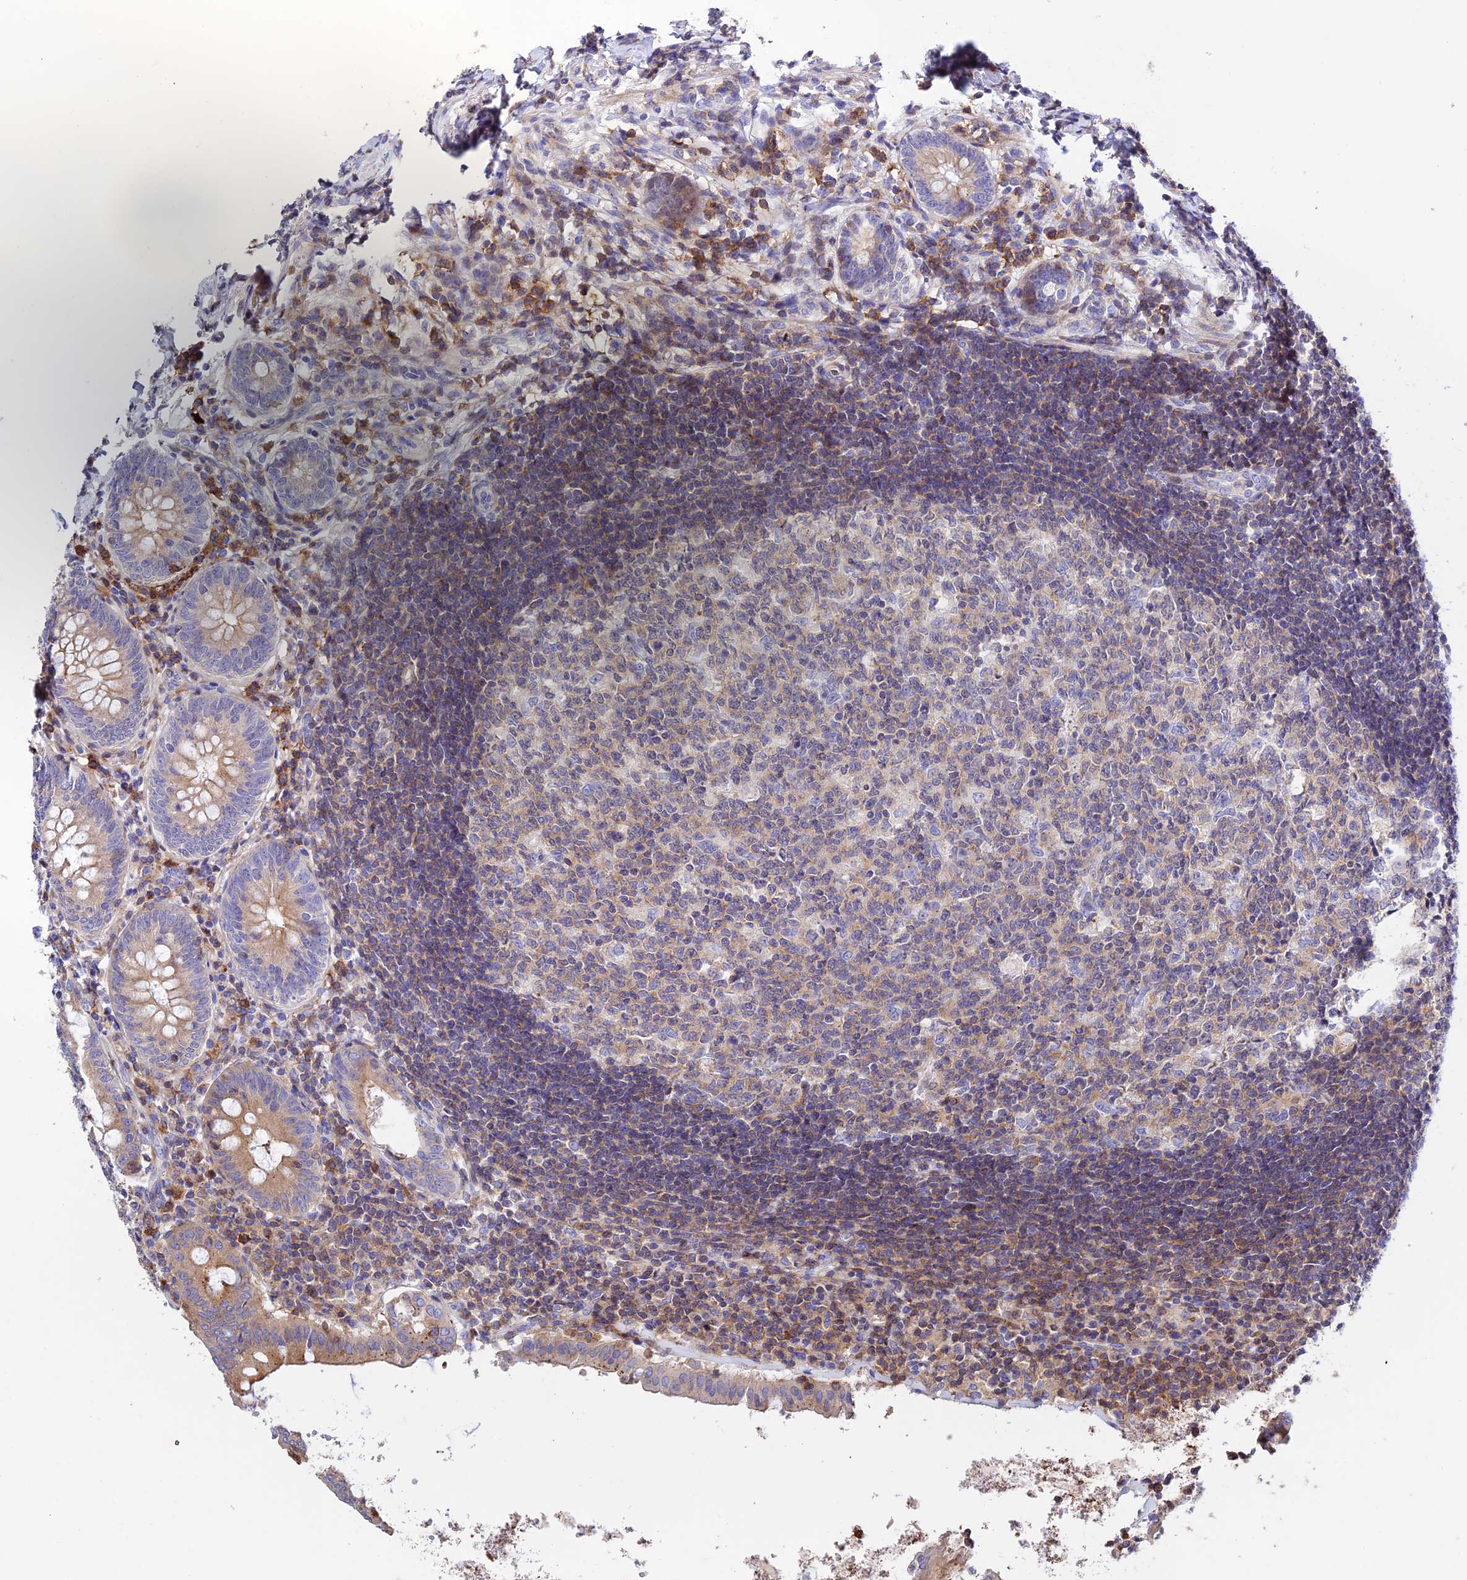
{"staining": {"intensity": "moderate", "quantity": "25%-75%", "location": "cytoplasmic/membranous"}, "tissue": "appendix", "cell_type": "Glandular cells", "image_type": "normal", "snomed": [{"axis": "morphology", "description": "Normal tissue, NOS"}, {"axis": "topography", "description": "Appendix"}], "caption": "Human appendix stained with a brown dye displays moderate cytoplasmic/membranous positive positivity in approximately 25%-75% of glandular cells.", "gene": "PRIM1", "patient": {"sex": "female", "age": 54}}